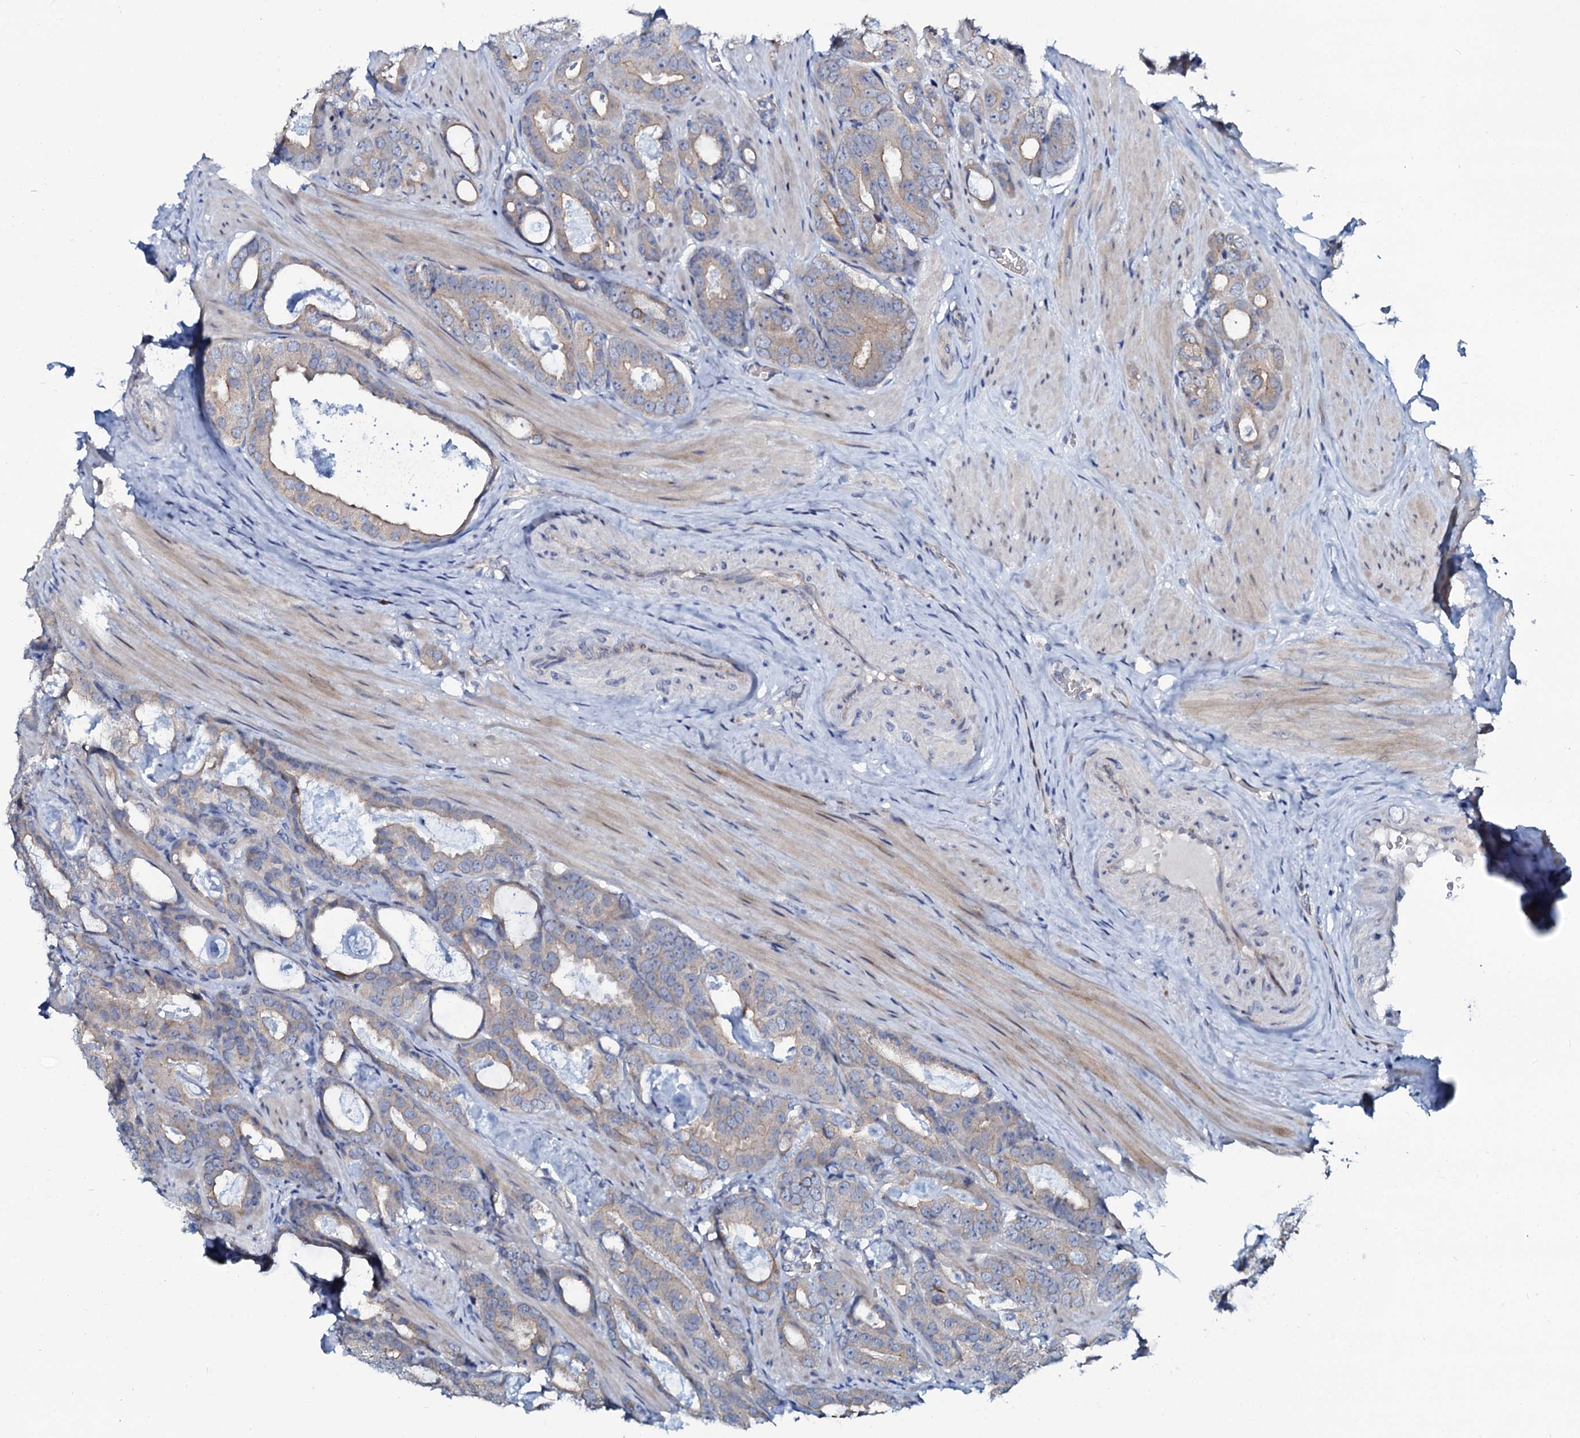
{"staining": {"intensity": "negative", "quantity": "none", "location": "none"}, "tissue": "prostate cancer", "cell_type": "Tumor cells", "image_type": "cancer", "snomed": [{"axis": "morphology", "description": "Adenocarcinoma, Low grade"}, {"axis": "topography", "description": "Prostate"}], "caption": "Protein analysis of prostate cancer demonstrates no significant staining in tumor cells.", "gene": "C10orf88", "patient": {"sex": "male", "age": 71}}